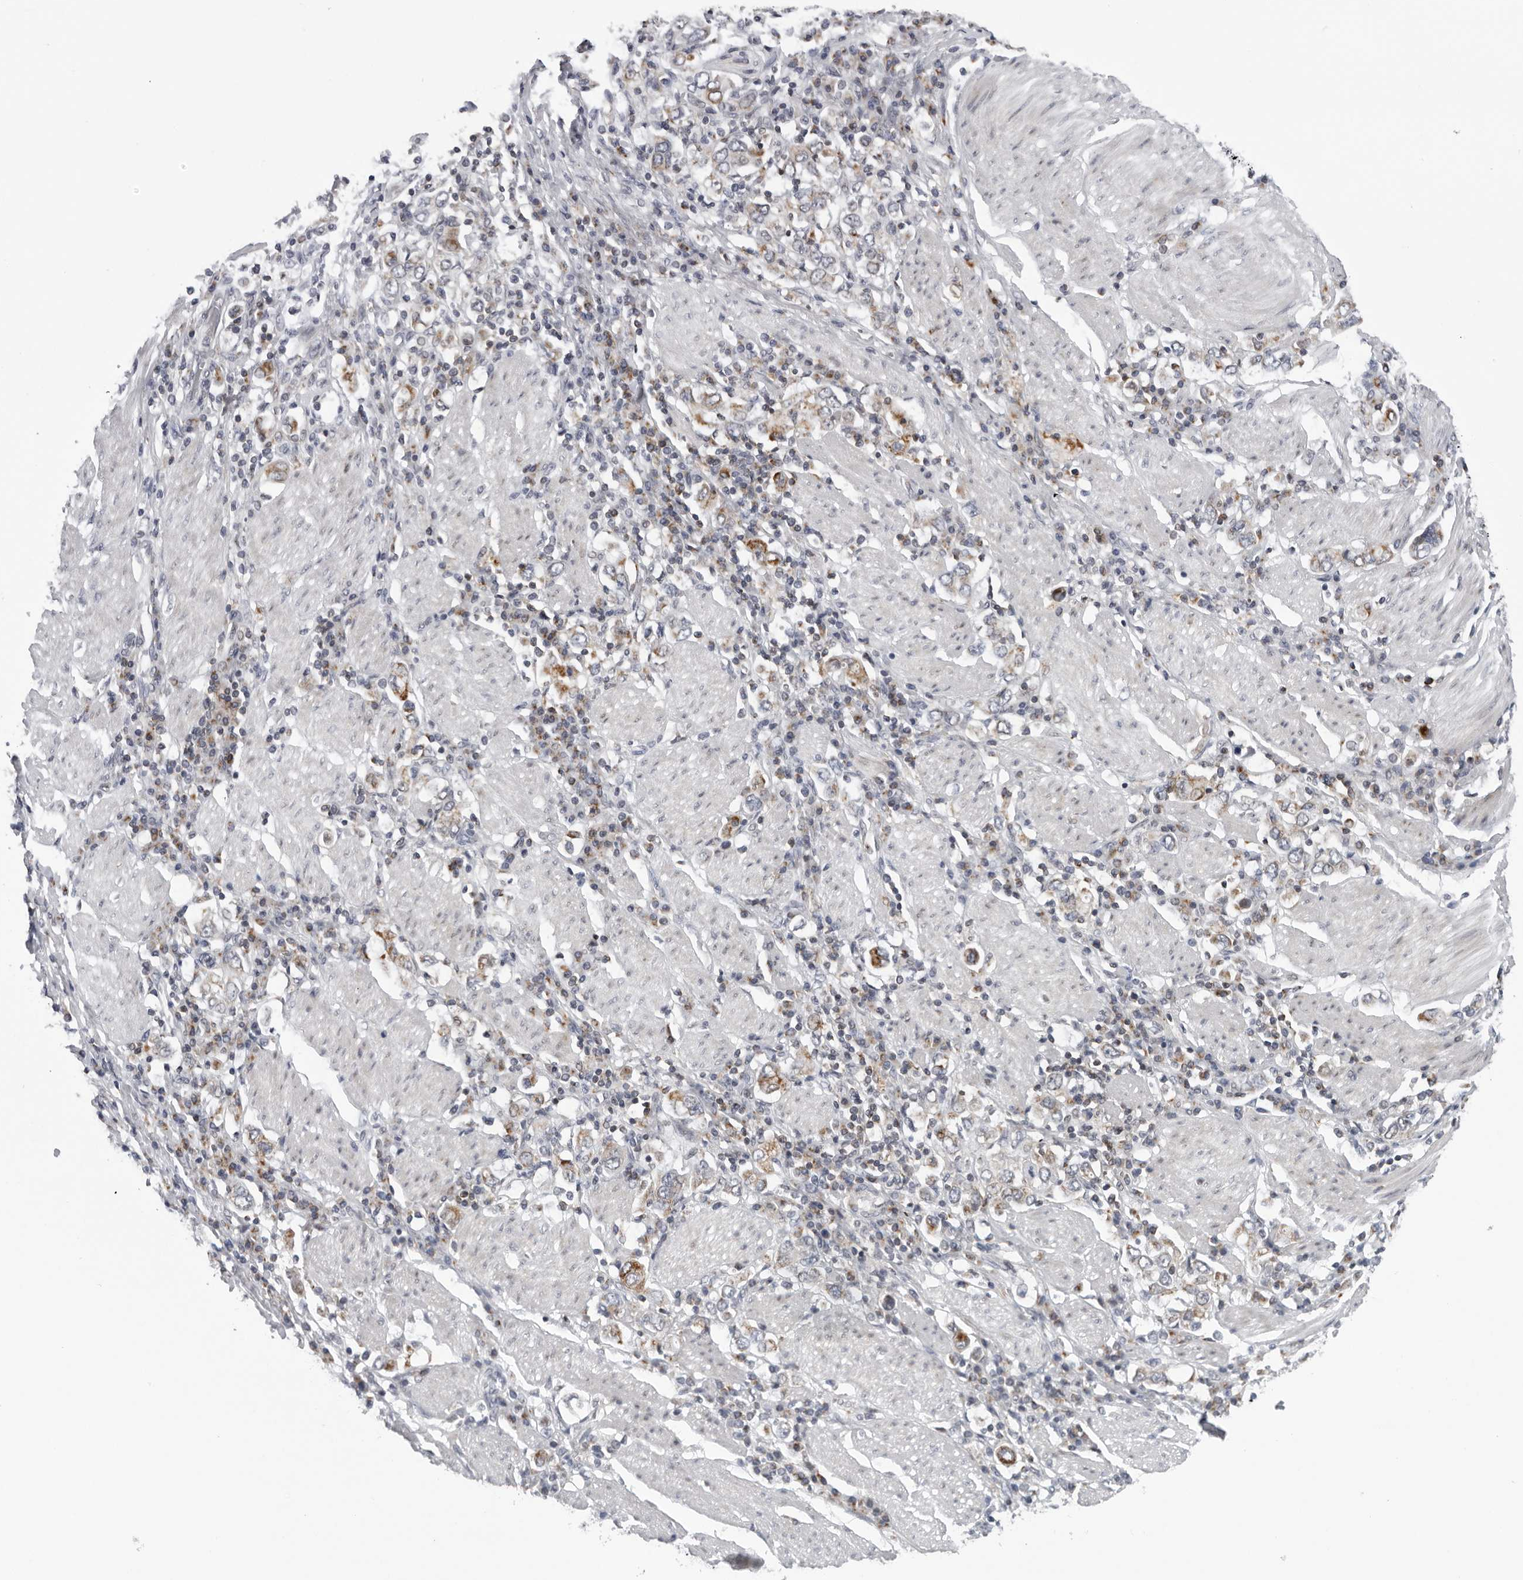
{"staining": {"intensity": "moderate", "quantity": "25%-75%", "location": "cytoplasmic/membranous"}, "tissue": "stomach cancer", "cell_type": "Tumor cells", "image_type": "cancer", "snomed": [{"axis": "morphology", "description": "Adenocarcinoma, NOS"}, {"axis": "topography", "description": "Stomach, upper"}], "caption": "The micrograph reveals staining of stomach adenocarcinoma, revealing moderate cytoplasmic/membranous protein expression (brown color) within tumor cells. (Stains: DAB (3,3'-diaminobenzidine) in brown, nuclei in blue, Microscopy: brightfield microscopy at high magnification).", "gene": "CPT2", "patient": {"sex": "male", "age": 62}}